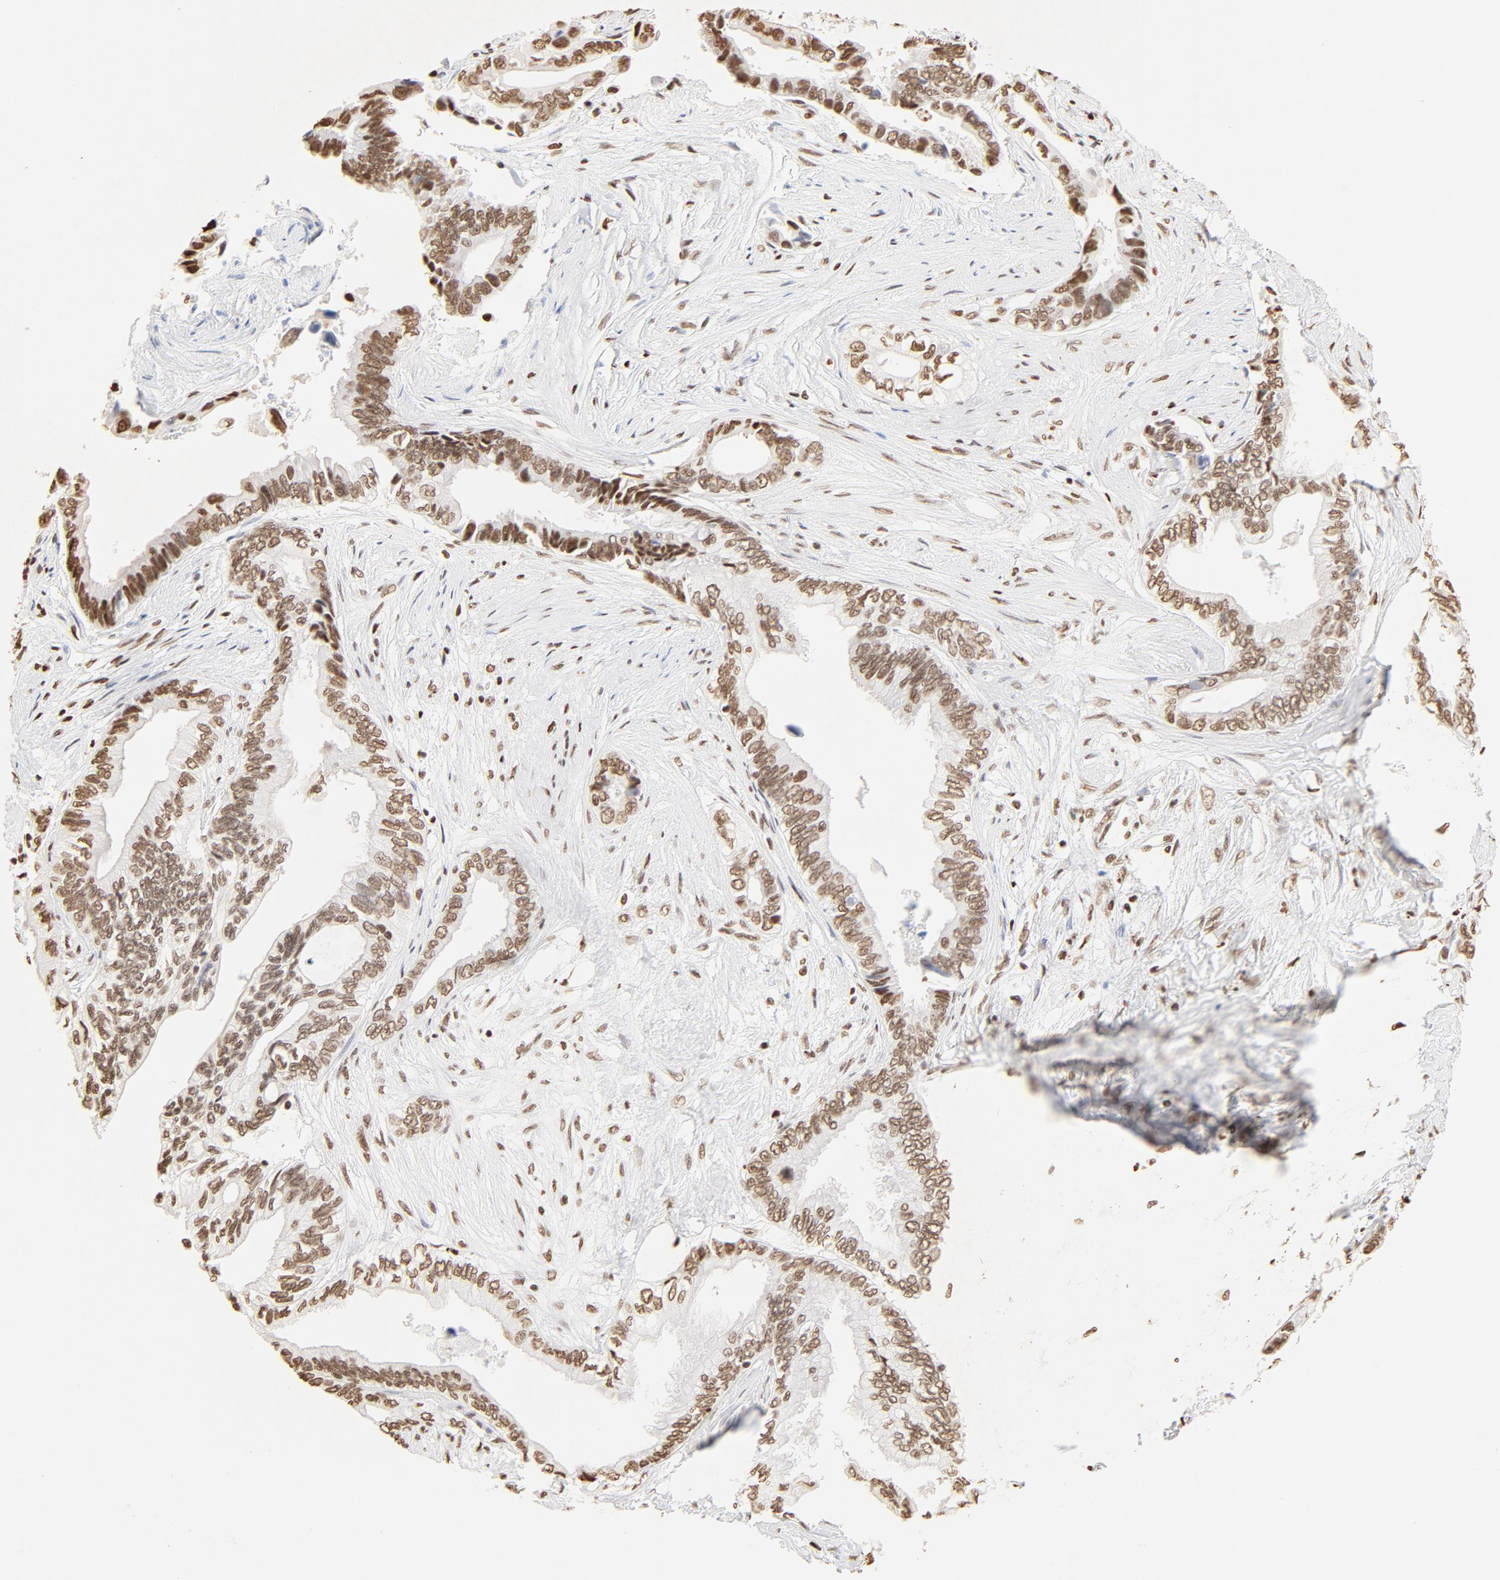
{"staining": {"intensity": "moderate", "quantity": ">75%", "location": "nuclear"}, "tissue": "pancreatic cancer", "cell_type": "Tumor cells", "image_type": "cancer", "snomed": [{"axis": "morphology", "description": "Adenocarcinoma, NOS"}, {"axis": "topography", "description": "Pancreas"}], "caption": "A photomicrograph showing moderate nuclear positivity in approximately >75% of tumor cells in pancreatic cancer (adenocarcinoma), as visualized by brown immunohistochemical staining.", "gene": "ZNF540", "patient": {"sex": "female", "age": 66}}